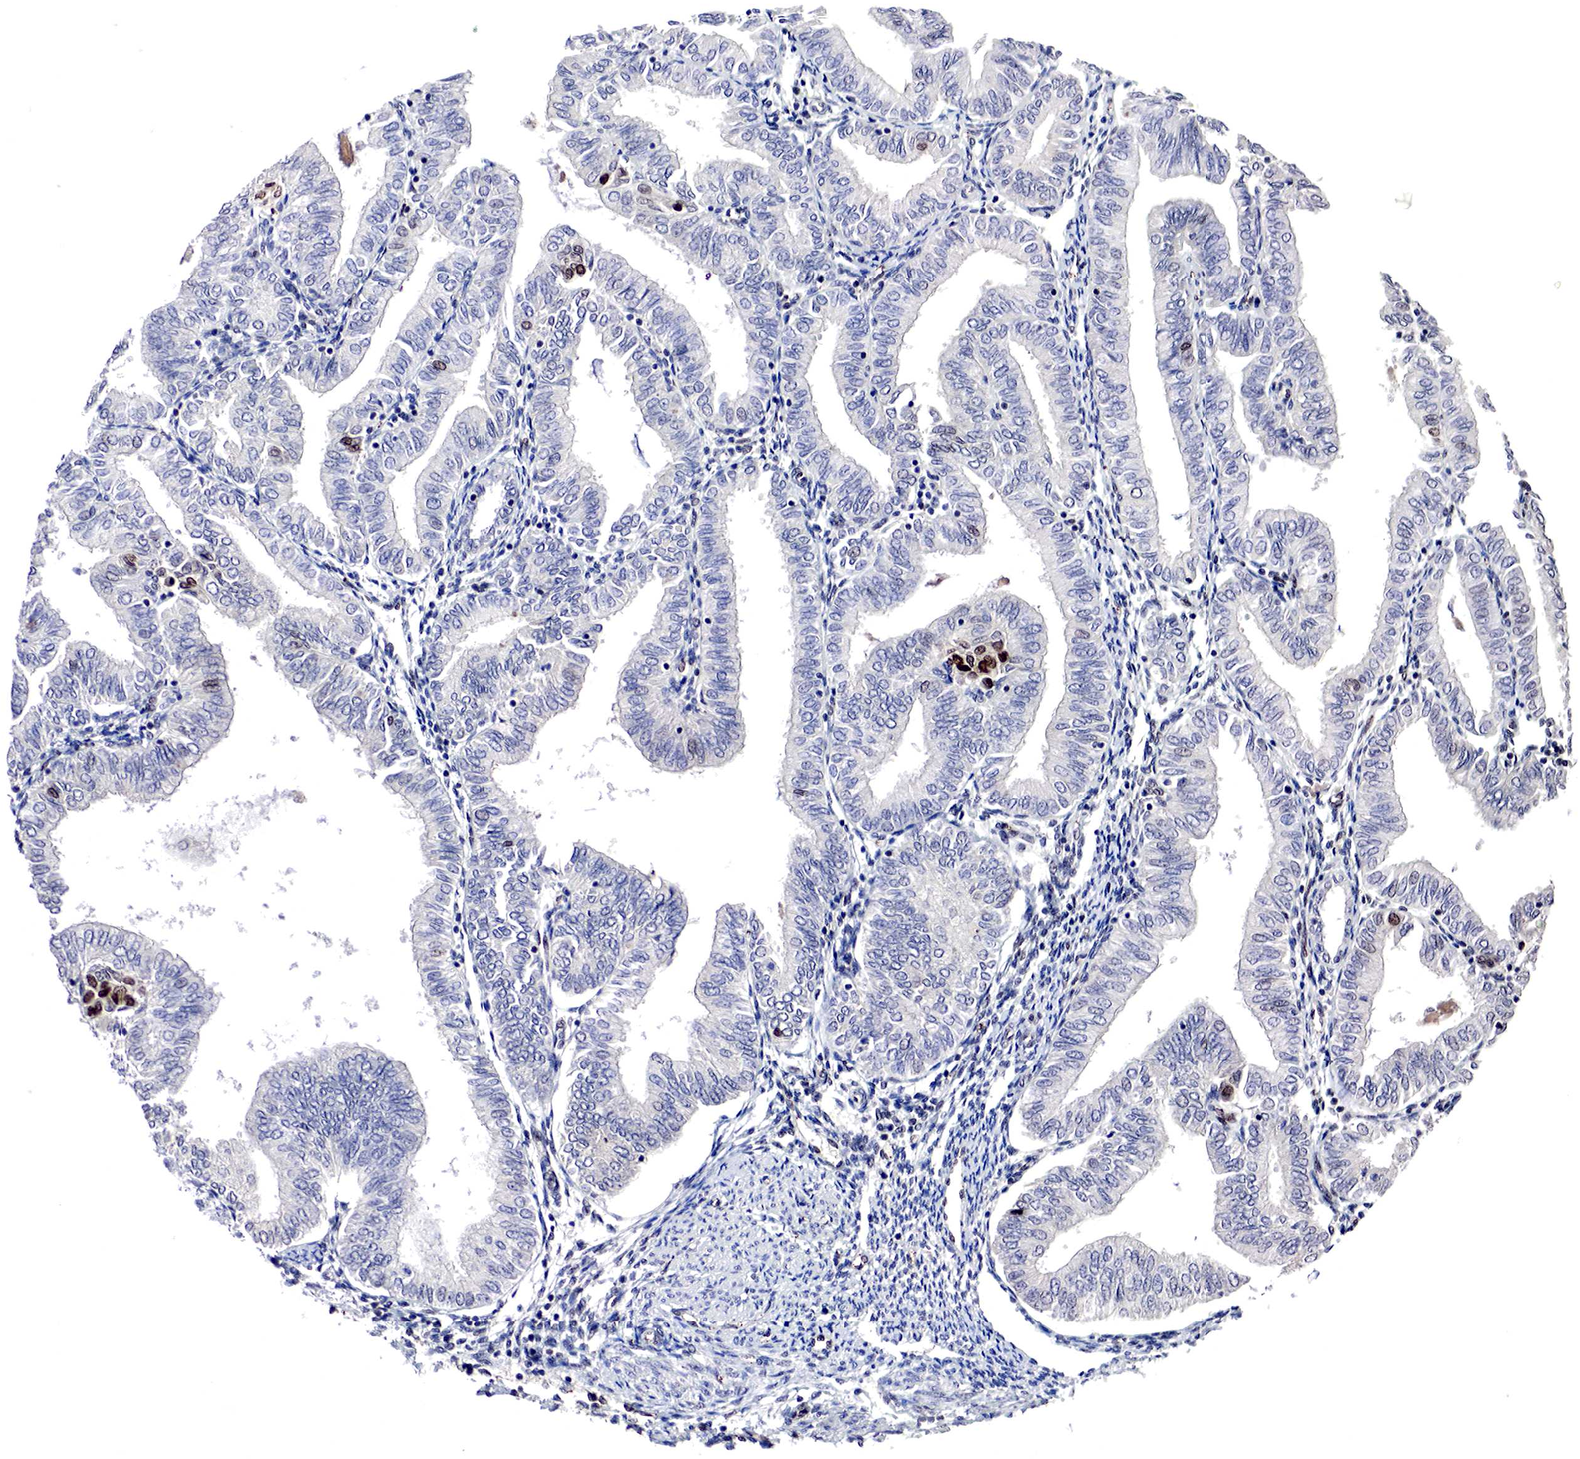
{"staining": {"intensity": "negative", "quantity": "none", "location": "none"}, "tissue": "endometrial cancer", "cell_type": "Tumor cells", "image_type": "cancer", "snomed": [{"axis": "morphology", "description": "Adenocarcinoma, NOS"}, {"axis": "topography", "description": "Endometrium"}], "caption": "DAB immunohistochemical staining of endometrial cancer (adenocarcinoma) reveals no significant staining in tumor cells. (DAB immunohistochemistry (IHC), high magnification).", "gene": "DACH2", "patient": {"sex": "female", "age": 51}}